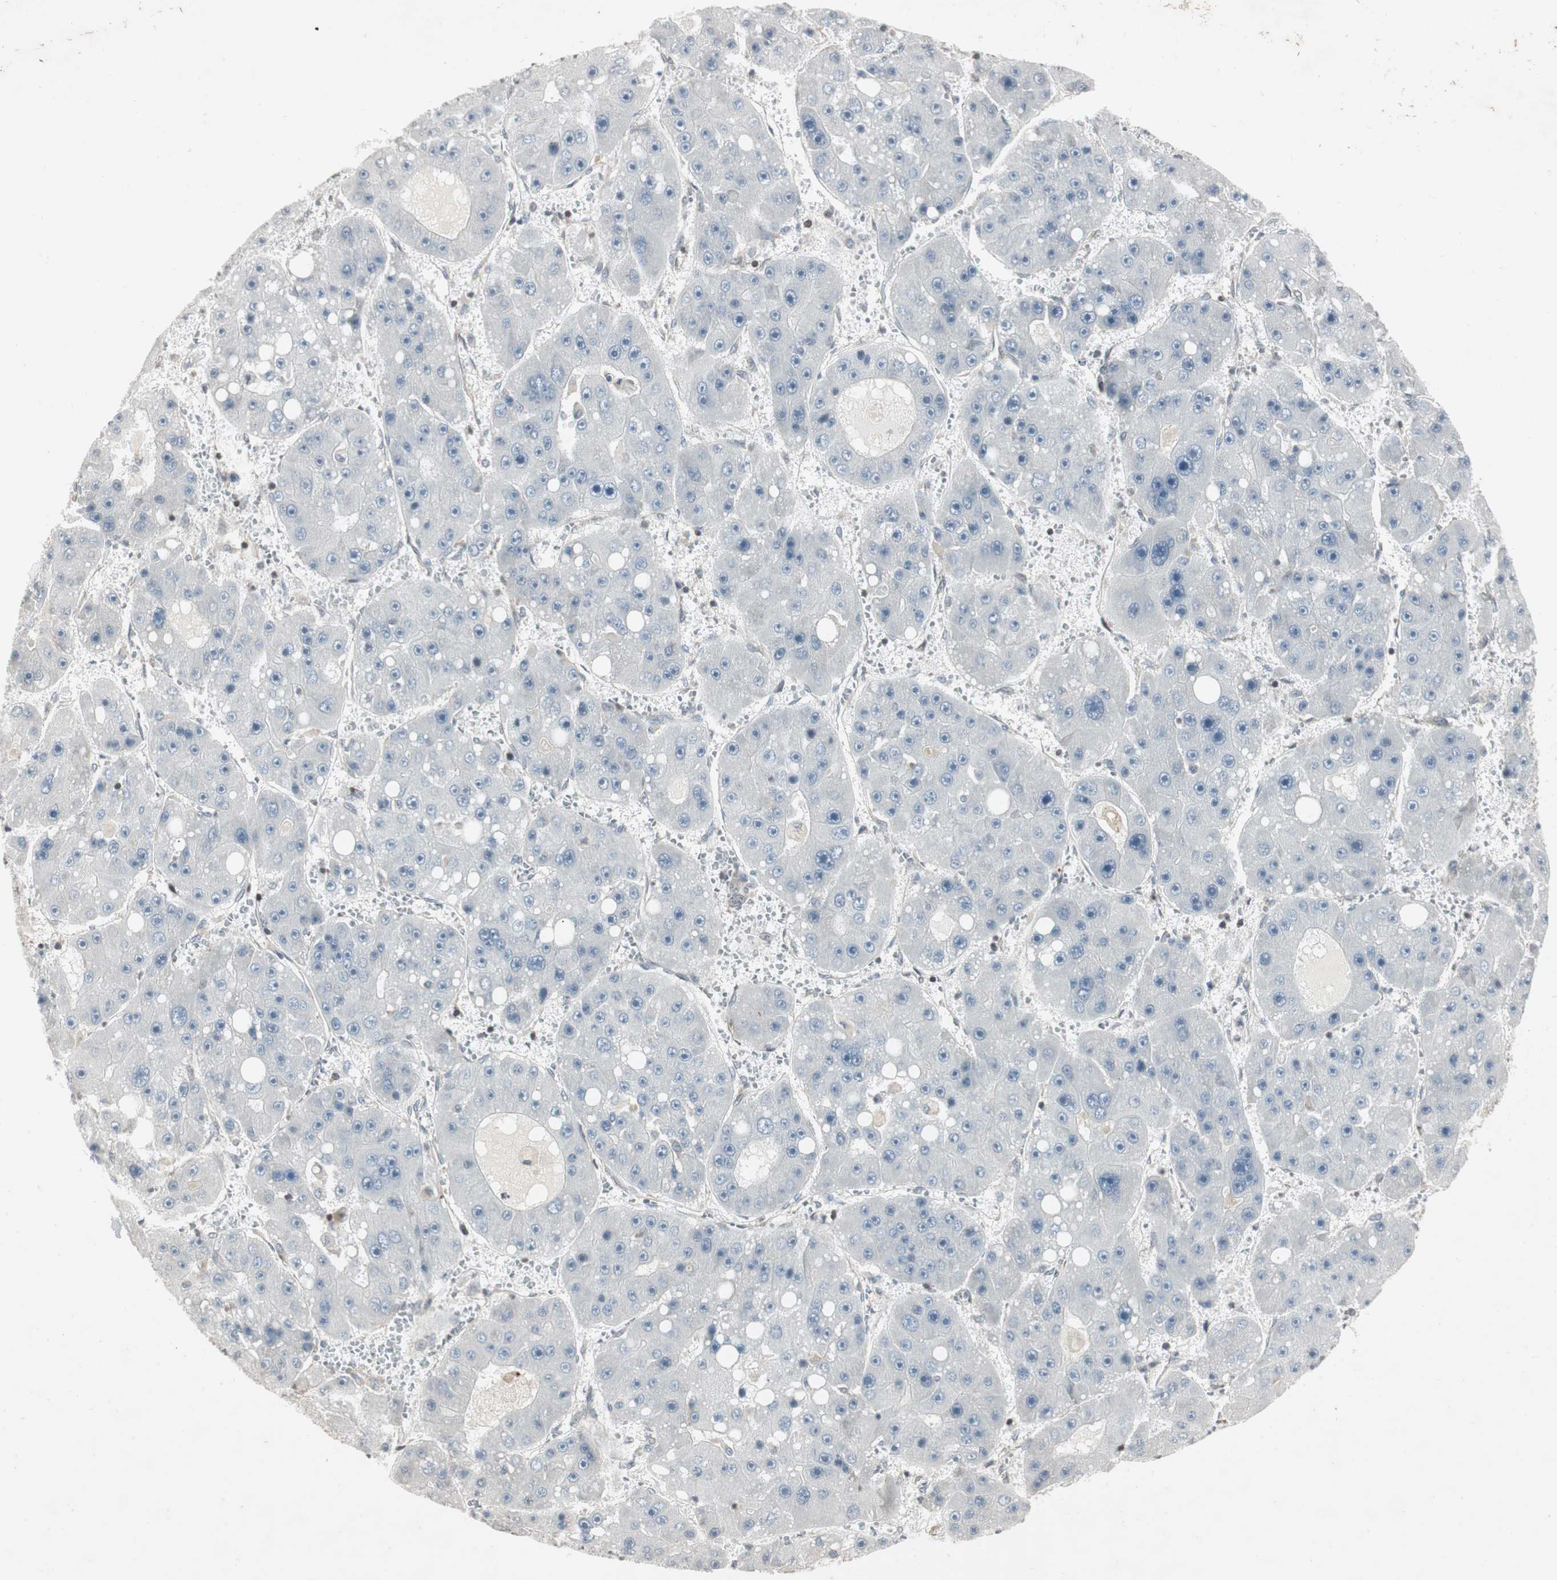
{"staining": {"intensity": "negative", "quantity": "none", "location": "none"}, "tissue": "liver cancer", "cell_type": "Tumor cells", "image_type": "cancer", "snomed": [{"axis": "morphology", "description": "Carcinoma, Hepatocellular, NOS"}, {"axis": "topography", "description": "Liver"}], "caption": "This is an immunohistochemistry (IHC) histopathology image of human liver hepatocellular carcinoma. There is no staining in tumor cells.", "gene": "ARHGEF1", "patient": {"sex": "female", "age": 61}}